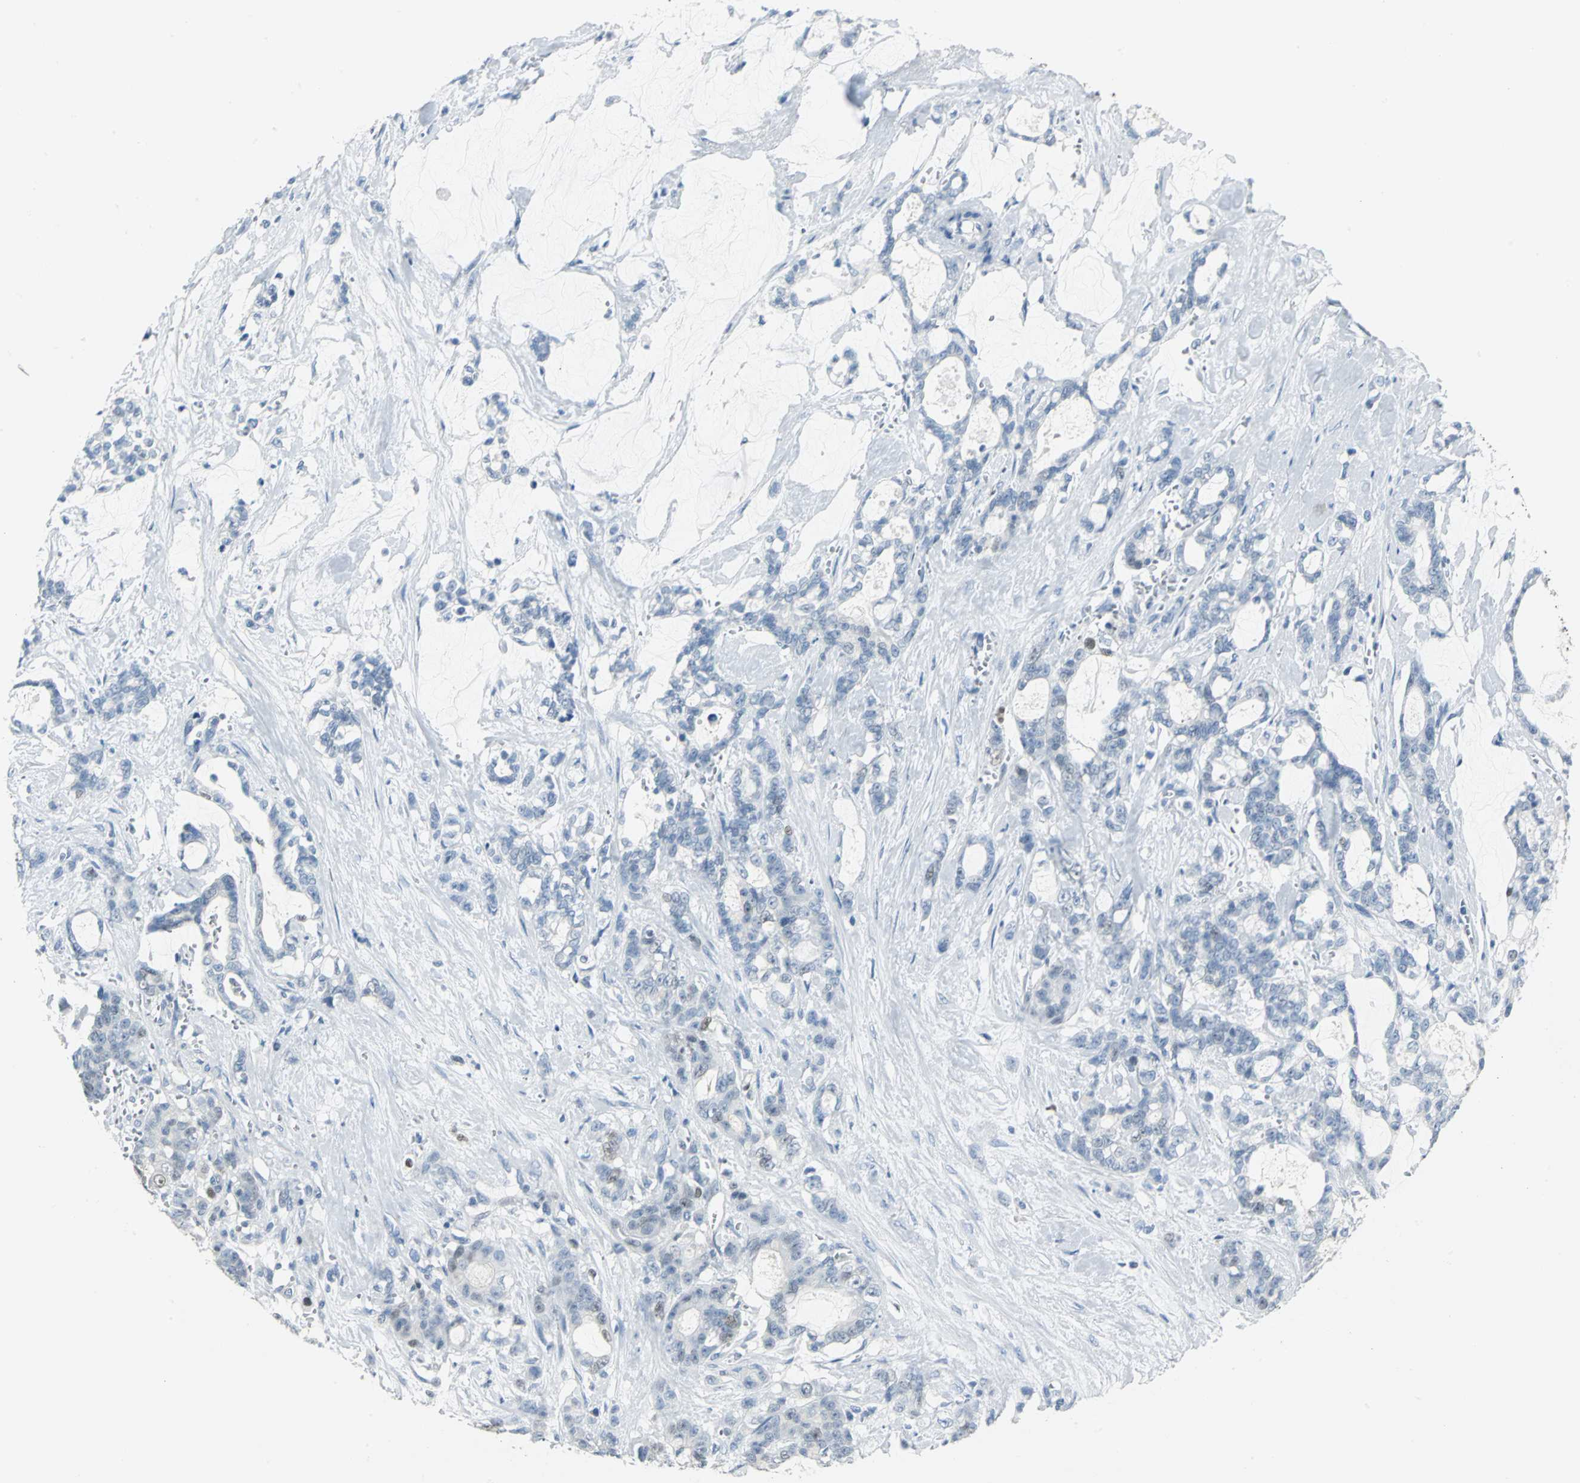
{"staining": {"intensity": "weak", "quantity": "<25%", "location": "nuclear"}, "tissue": "pancreatic cancer", "cell_type": "Tumor cells", "image_type": "cancer", "snomed": [{"axis": "morphology", "description": "Adenocarcinoma, NOS"}, {"axis": "topography", "description": "Pancreas"}], "caption": "Immunohistochemistry photomicrograph of human pancreatic adenocarcinoma stained for a protein (brown), which shows no expression in tumor cells.", "gene": "MCM3", "patient": {"sex": "female", "age": 73}}